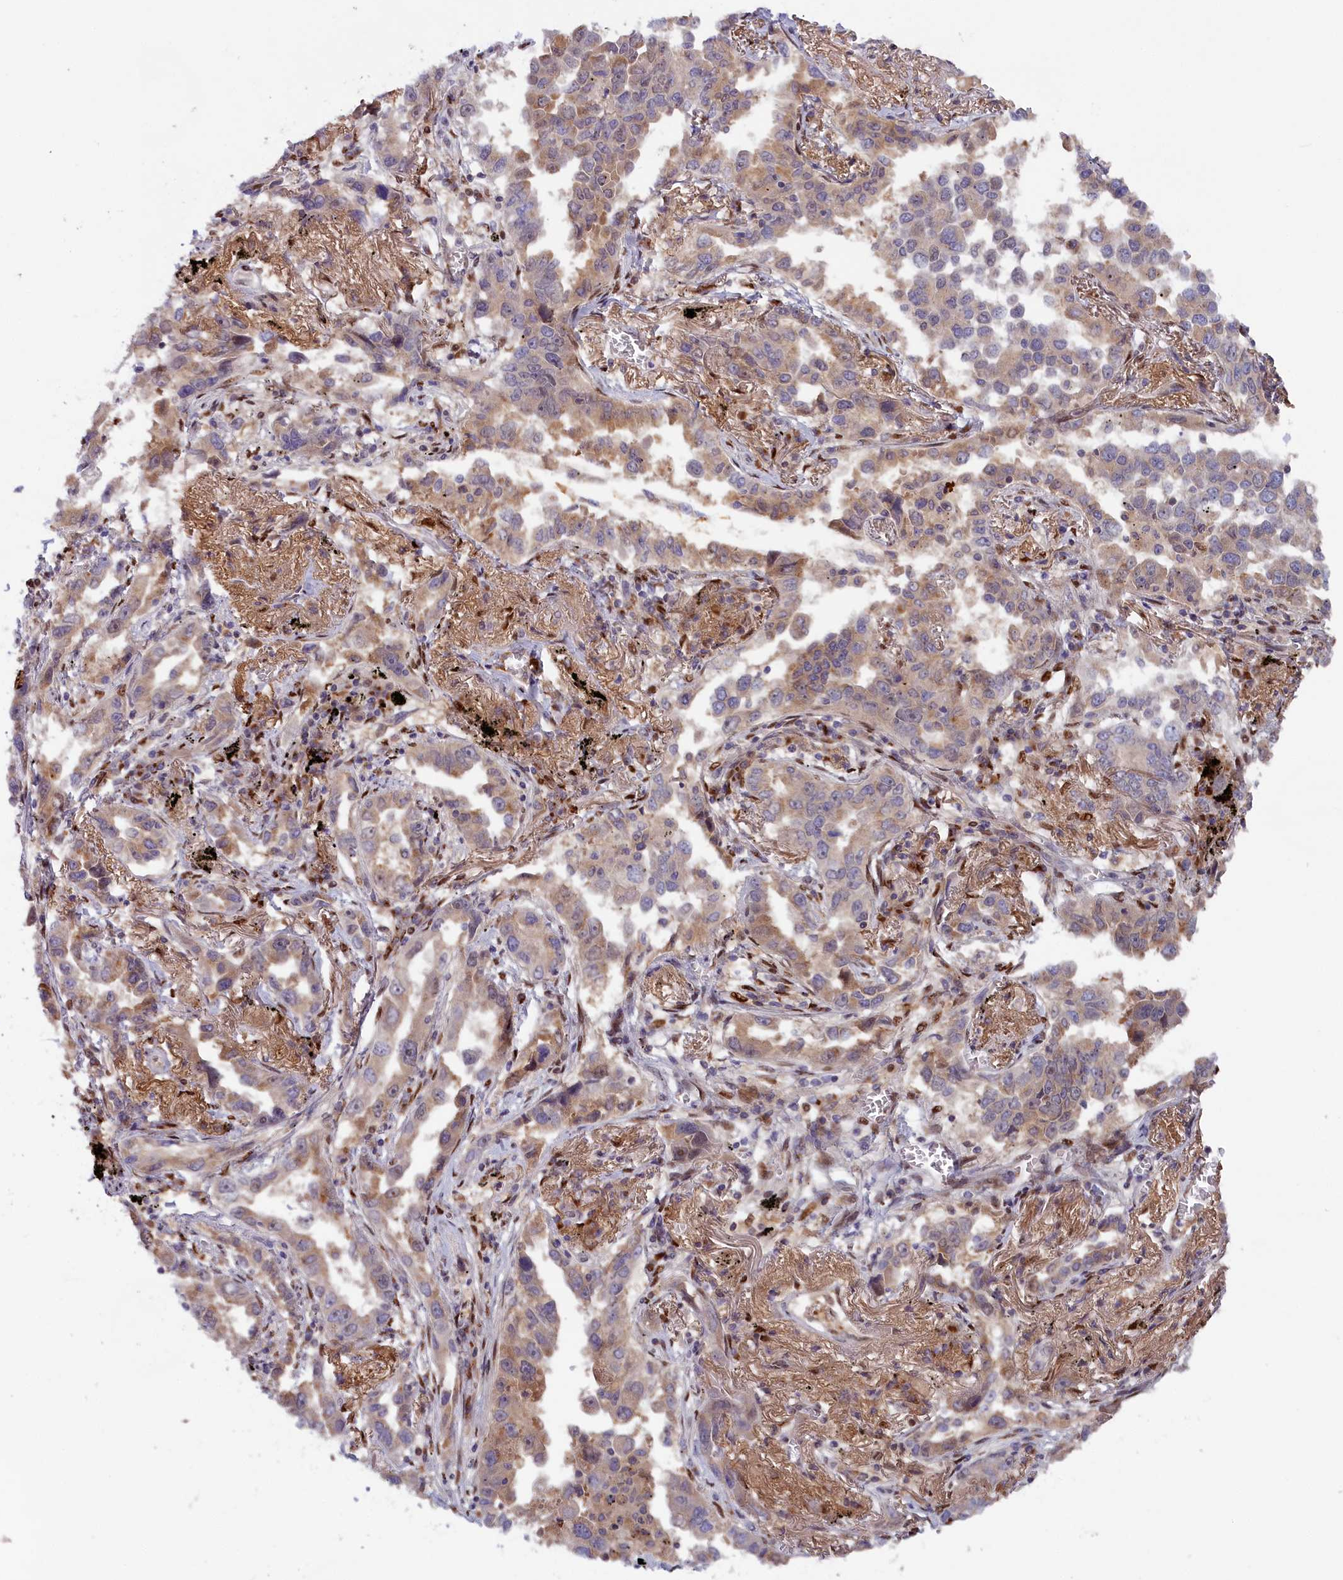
{"staining": {"intensity": "weak", "quantity": "25%-75%", "location": "cytoplasmic/membranous"}, "tissue": "lung cancer", "cell_type": "Tumor cells", "image_type": "cancer", "snomed": [{"axis": "morphology", "description": "Adenocarcinoma, NOS"}, {"axis": "topography", "description": "Lung"}], "caption": "Protein expression analysis of lung adenocarcinoma reveals weak cytoplasmic/membranous staining in about 25%-75% of tumor cells.", "gene": "CHST12", "patient": {"sex": "male", "age": 67}}